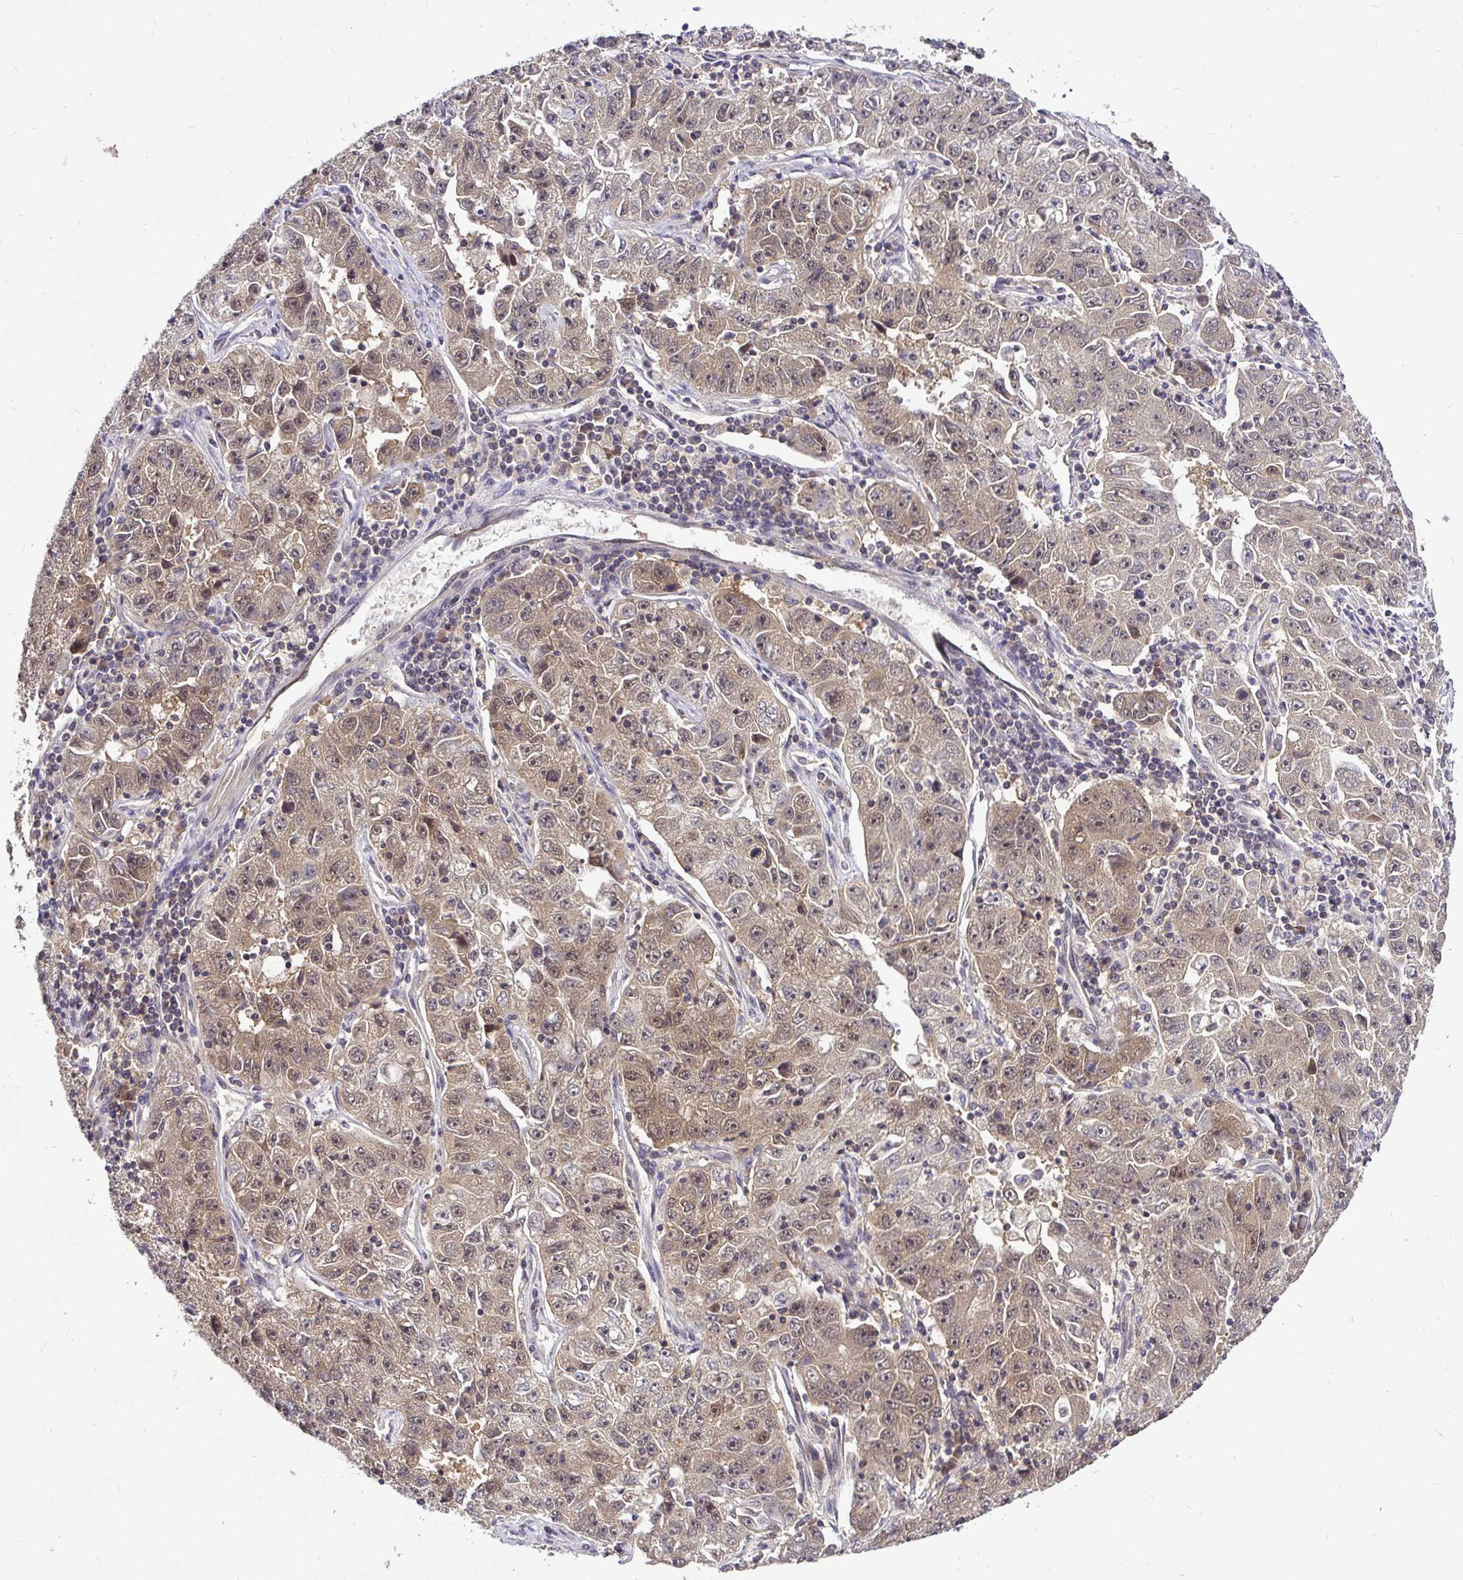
{"staining": {"intensity": "weak", "quantity": ">75%", "location": "cytoplasmic/membranous,nuclear"}, "tissue": "lung cancer", "cell_type": "Tumor cells", "image_type": "cancer", "snomed": [{"axis": "morphology", "description": "Normal morphology"}, {"axis": "morphology", "description": "Adenocarcinoma, NOS"}, {"axis": "topography", "description": "Lymph node"}, {"axis": "topography", "description": "Lung"}], "caption": "Weak cytoplasmic/membranous and nuclear staining for a protein is identified in about >75% of tumor cells of lung adenocarcinoma using IHC.", "gene": "UBE2M", "patient": {"sex": "female", "age": 57}}